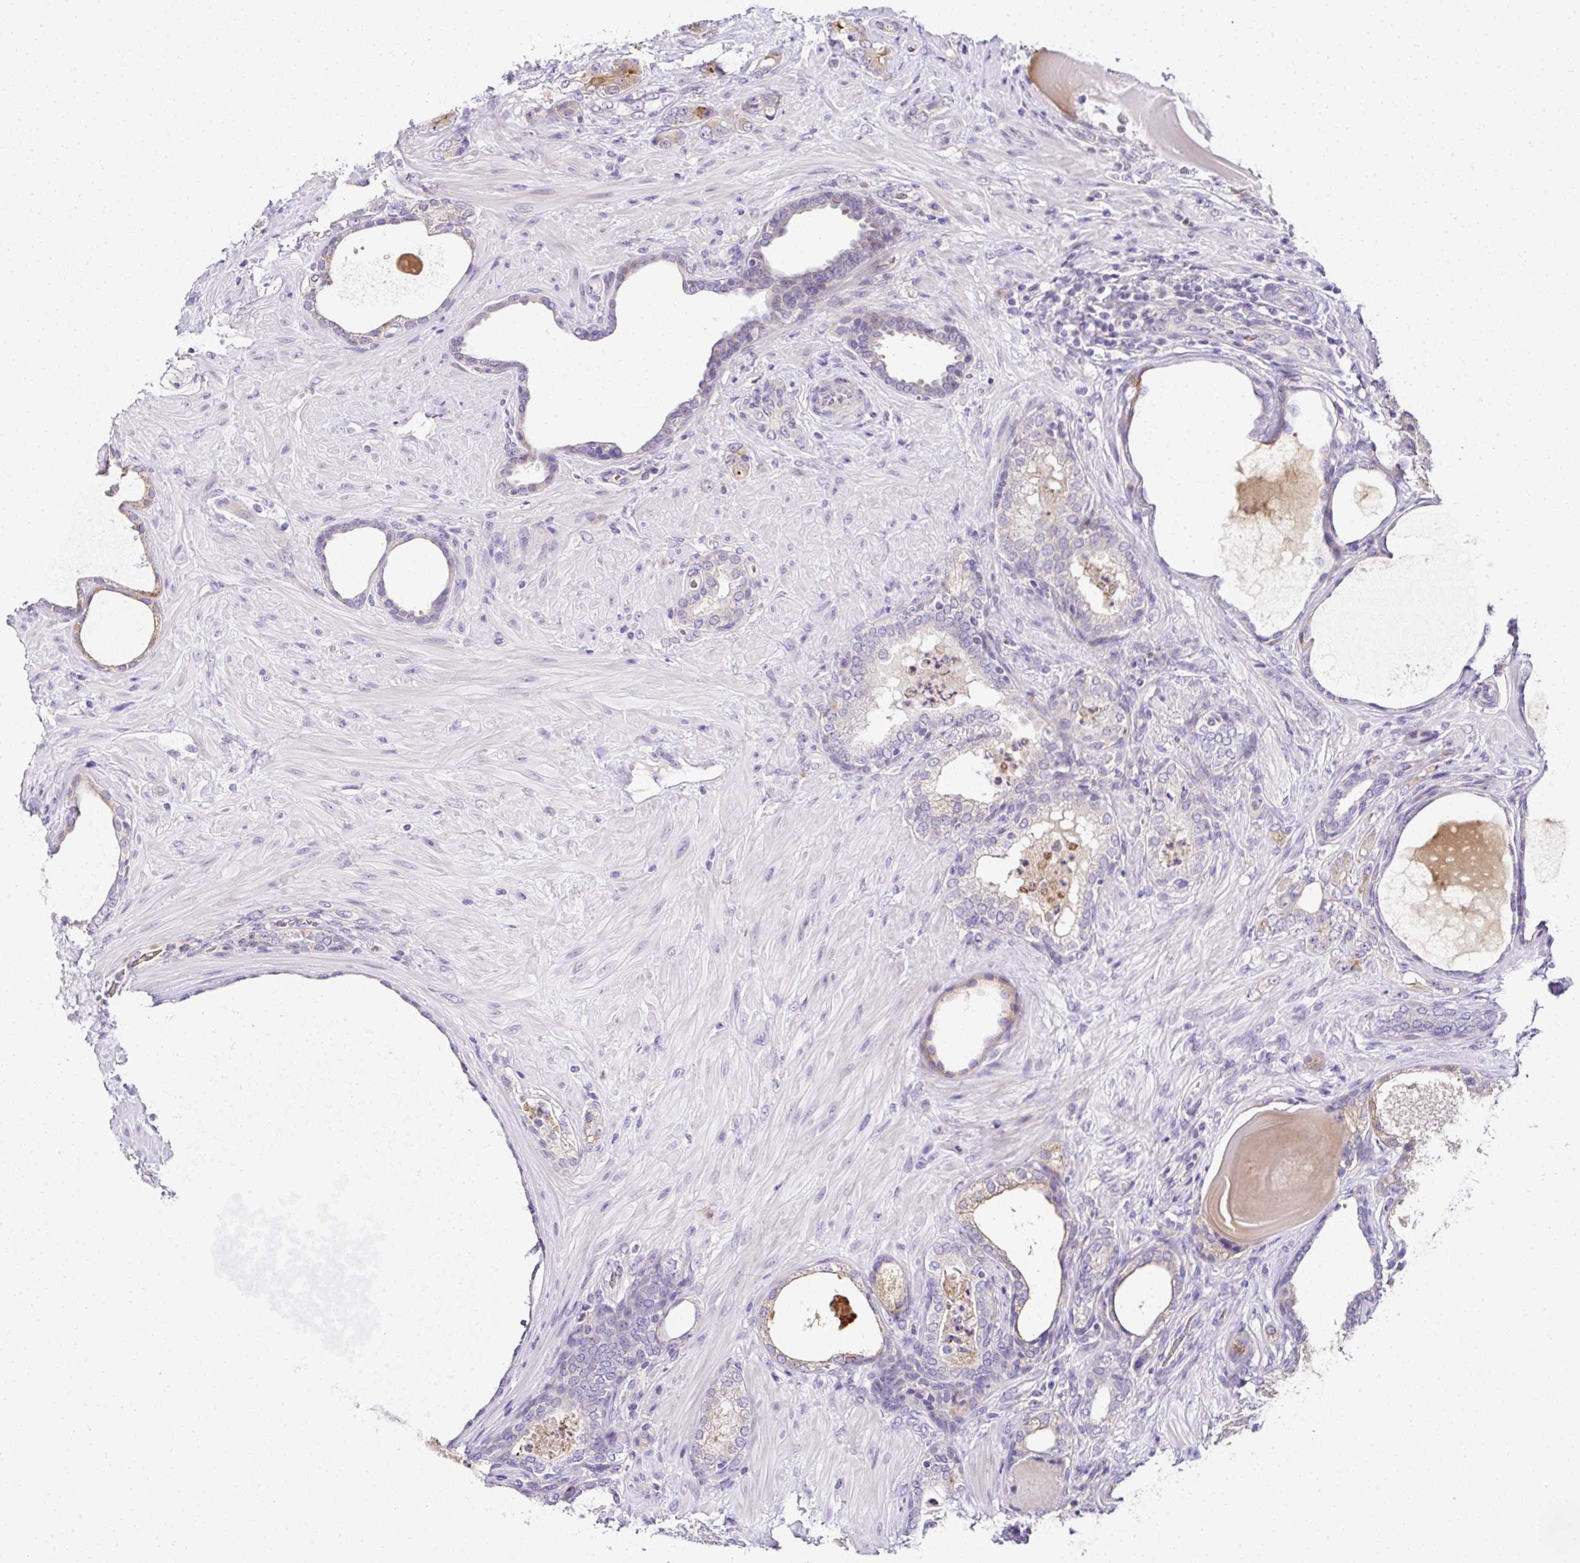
{"staining": {"intensity": "negative", "quantity": "none", "location": "none"}, "tissue": "prostate cancer", "cell_type": "Tumor cells", "image_type": "cancer", "snomed": [{"axis": "morphology", "description": "Adenocarcinoma, High grade"}, {"axis": "topography", "description": "Prostate"}], "caption": "The photomicrograph demonstrates no significant staining in tumor cells of prostate cancer.", "gene": "DEPDC5", "patient": {"sex": "male", "age": 62}}